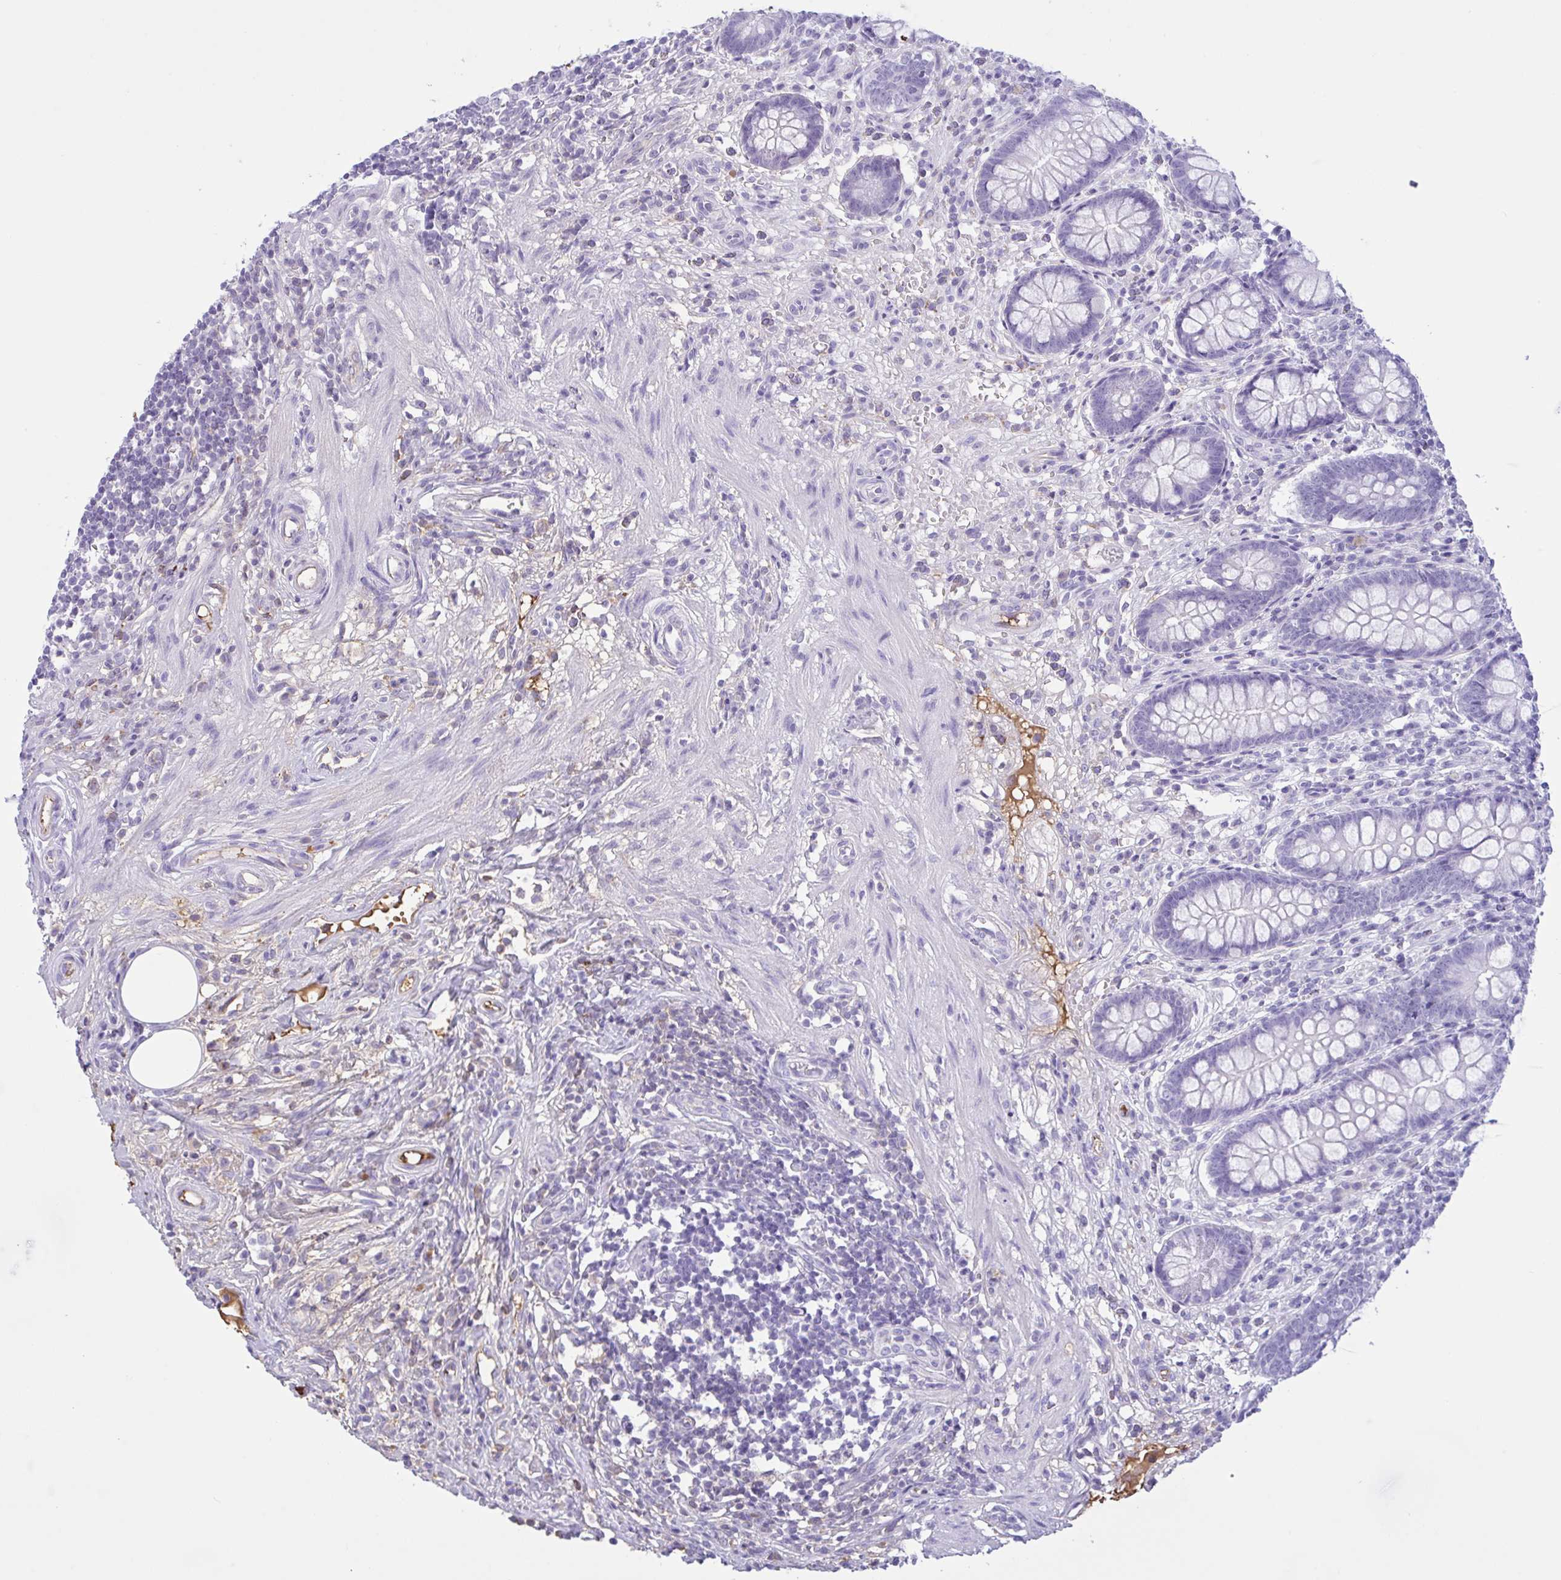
{"staining": {"intensity": "negative", "quantity": "none", "location": "none"}, "tissue": "appendix", "cell_type": "Glandular cells", "image_type": "normal", "snomed": [{"axis": "morphology", "description": "Normal tissue, NOS"}, {"axis": "topography", "description": "Appendix"}], "caption": "Immunohistochemistry (IHC) of unremarkable appendix shows no expression in glandular cells.", "gene": "LARGE2", "patient": {"sex": "female", "age": 56}}